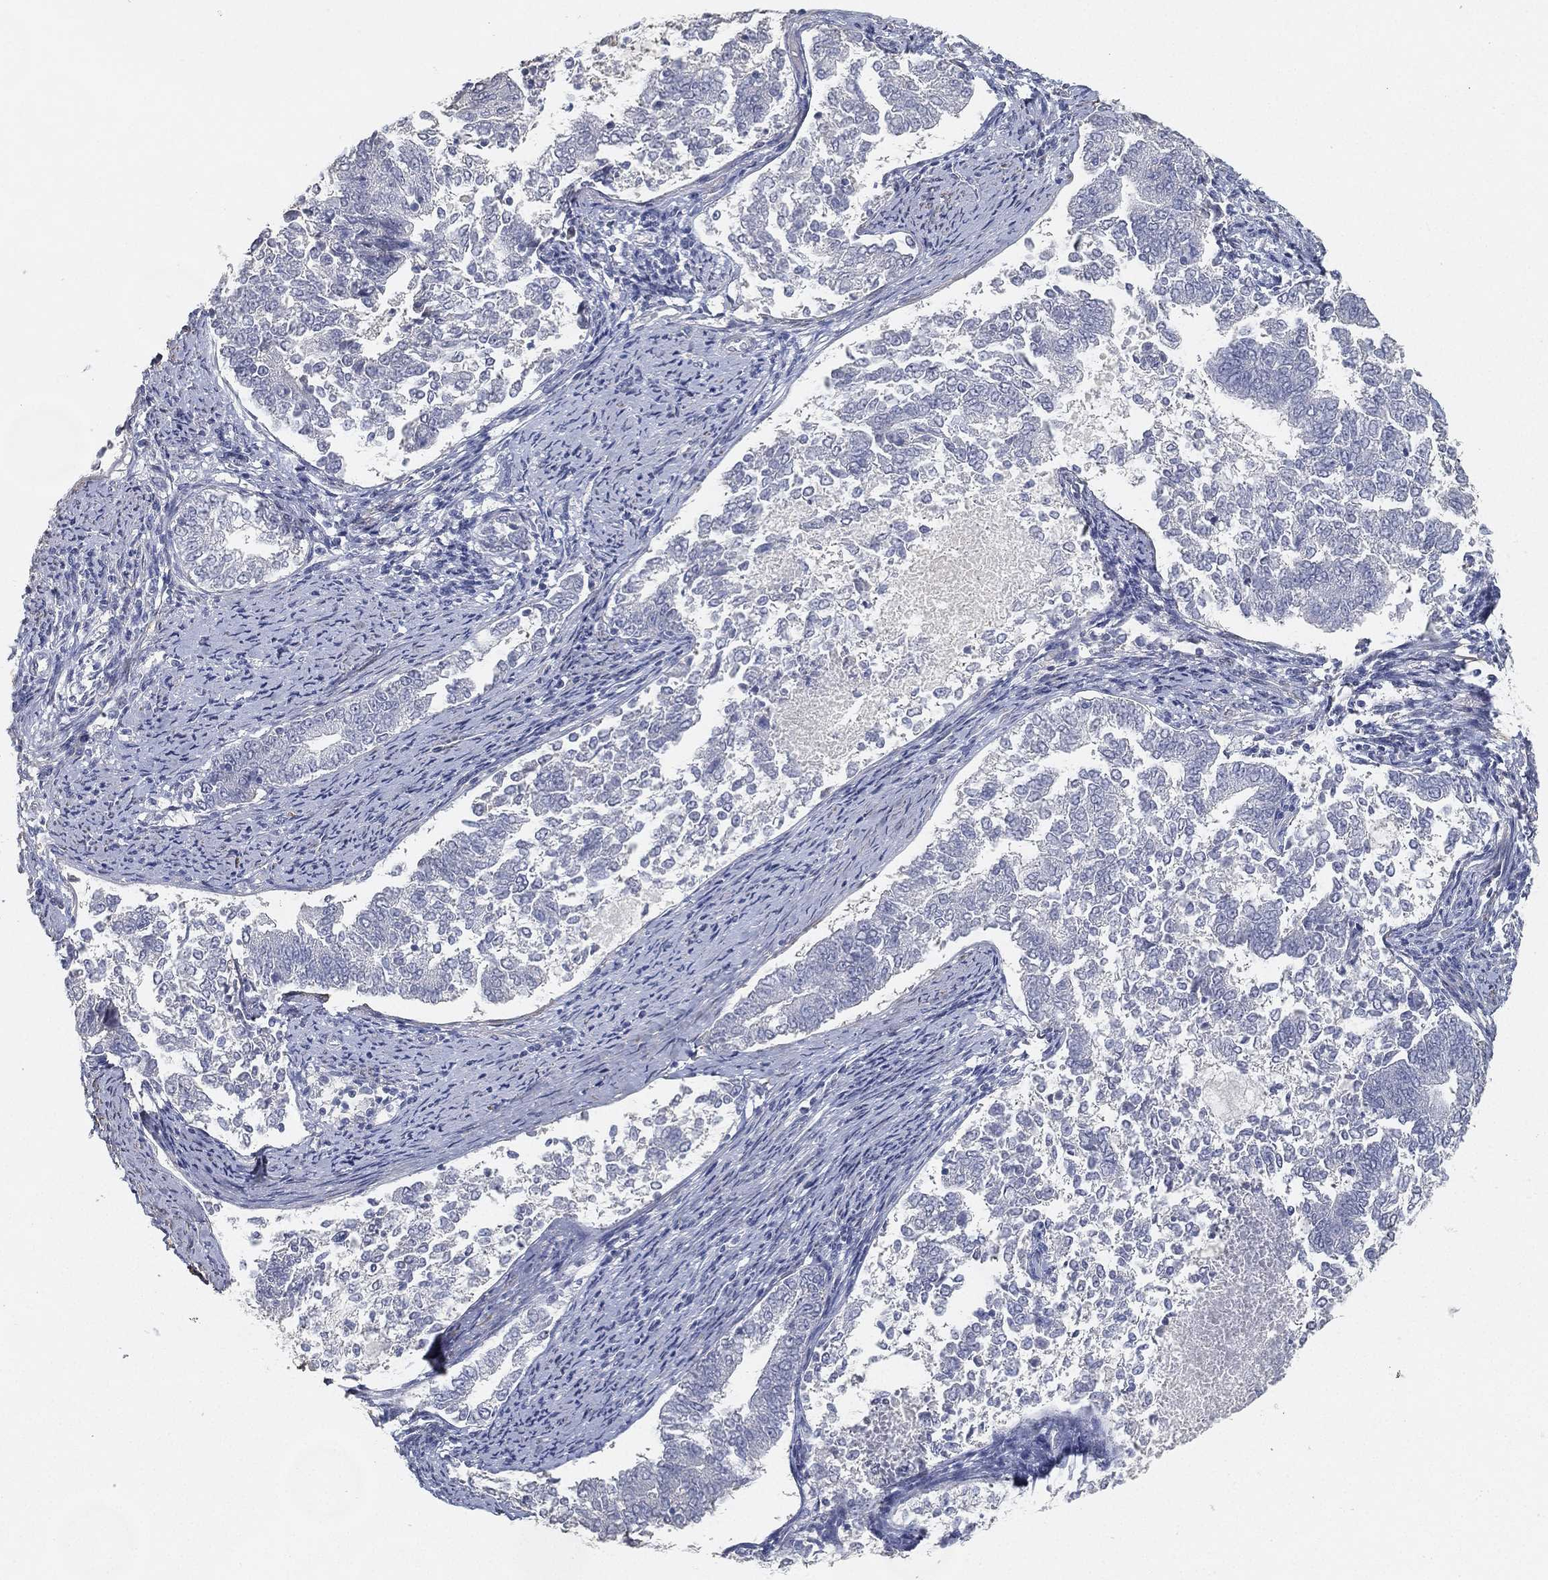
{"staining": {"intensity": "negative", "quantity": "none", "location": "none"}, "tissue": "endometrial cancer", "cell_type": "Tumor cells", "image_type": "cancer", "snomed": [{"axis": "morphology", "description": "Adenocarcinoma, NOS"}, {"axis": "topography", "description": "Endometrium"}], "caption": "DAB (3,3'-diaminobenzidine) immunohistochemical staining of human endometrial cancer reveals no significant expression in tumor cells.", "gene": "GPR61", "patient": {"sex": "female", "age": 65}}